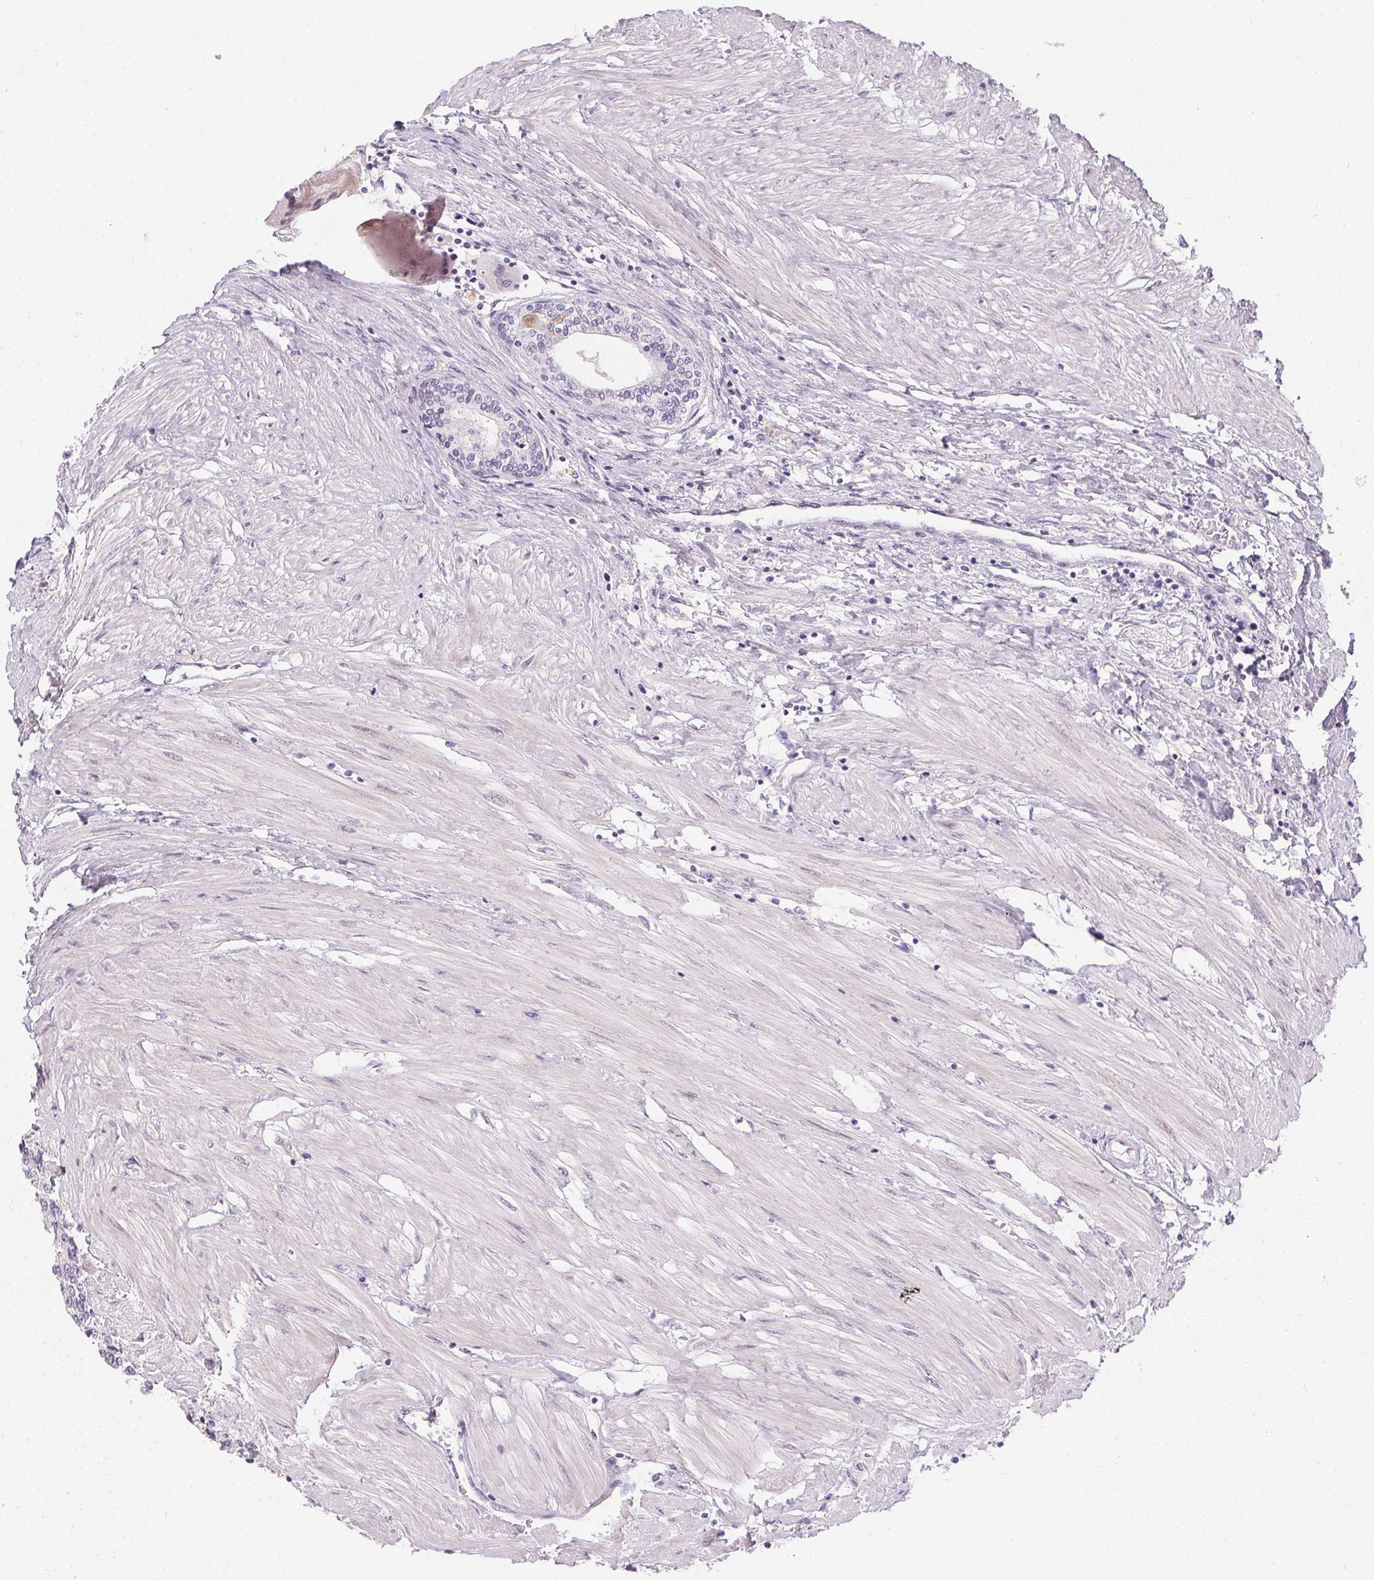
{"staining": {"intensity": "negative", "quantity": "none", "location": "none"}, "tissue": "prostate", "cell_type": "Glandular cells", "image_type": "normal", "snomed": [{"axis": "morphology", "description": "Normal tissue, NOS"}, {"axis": "topography", "description": "Prostate"}], "caption": "An immunohistochemistry (IHC) histopathology image of benign prostate is shown. There is no staining in glandular cells of prostate. (Stains: DAB IHC with hematoxylin counter stain, Microscopy: brightfield microscopy at high magnification).", "gene": "GSDMC", "patient": {"sex": "male", "age": 55}}